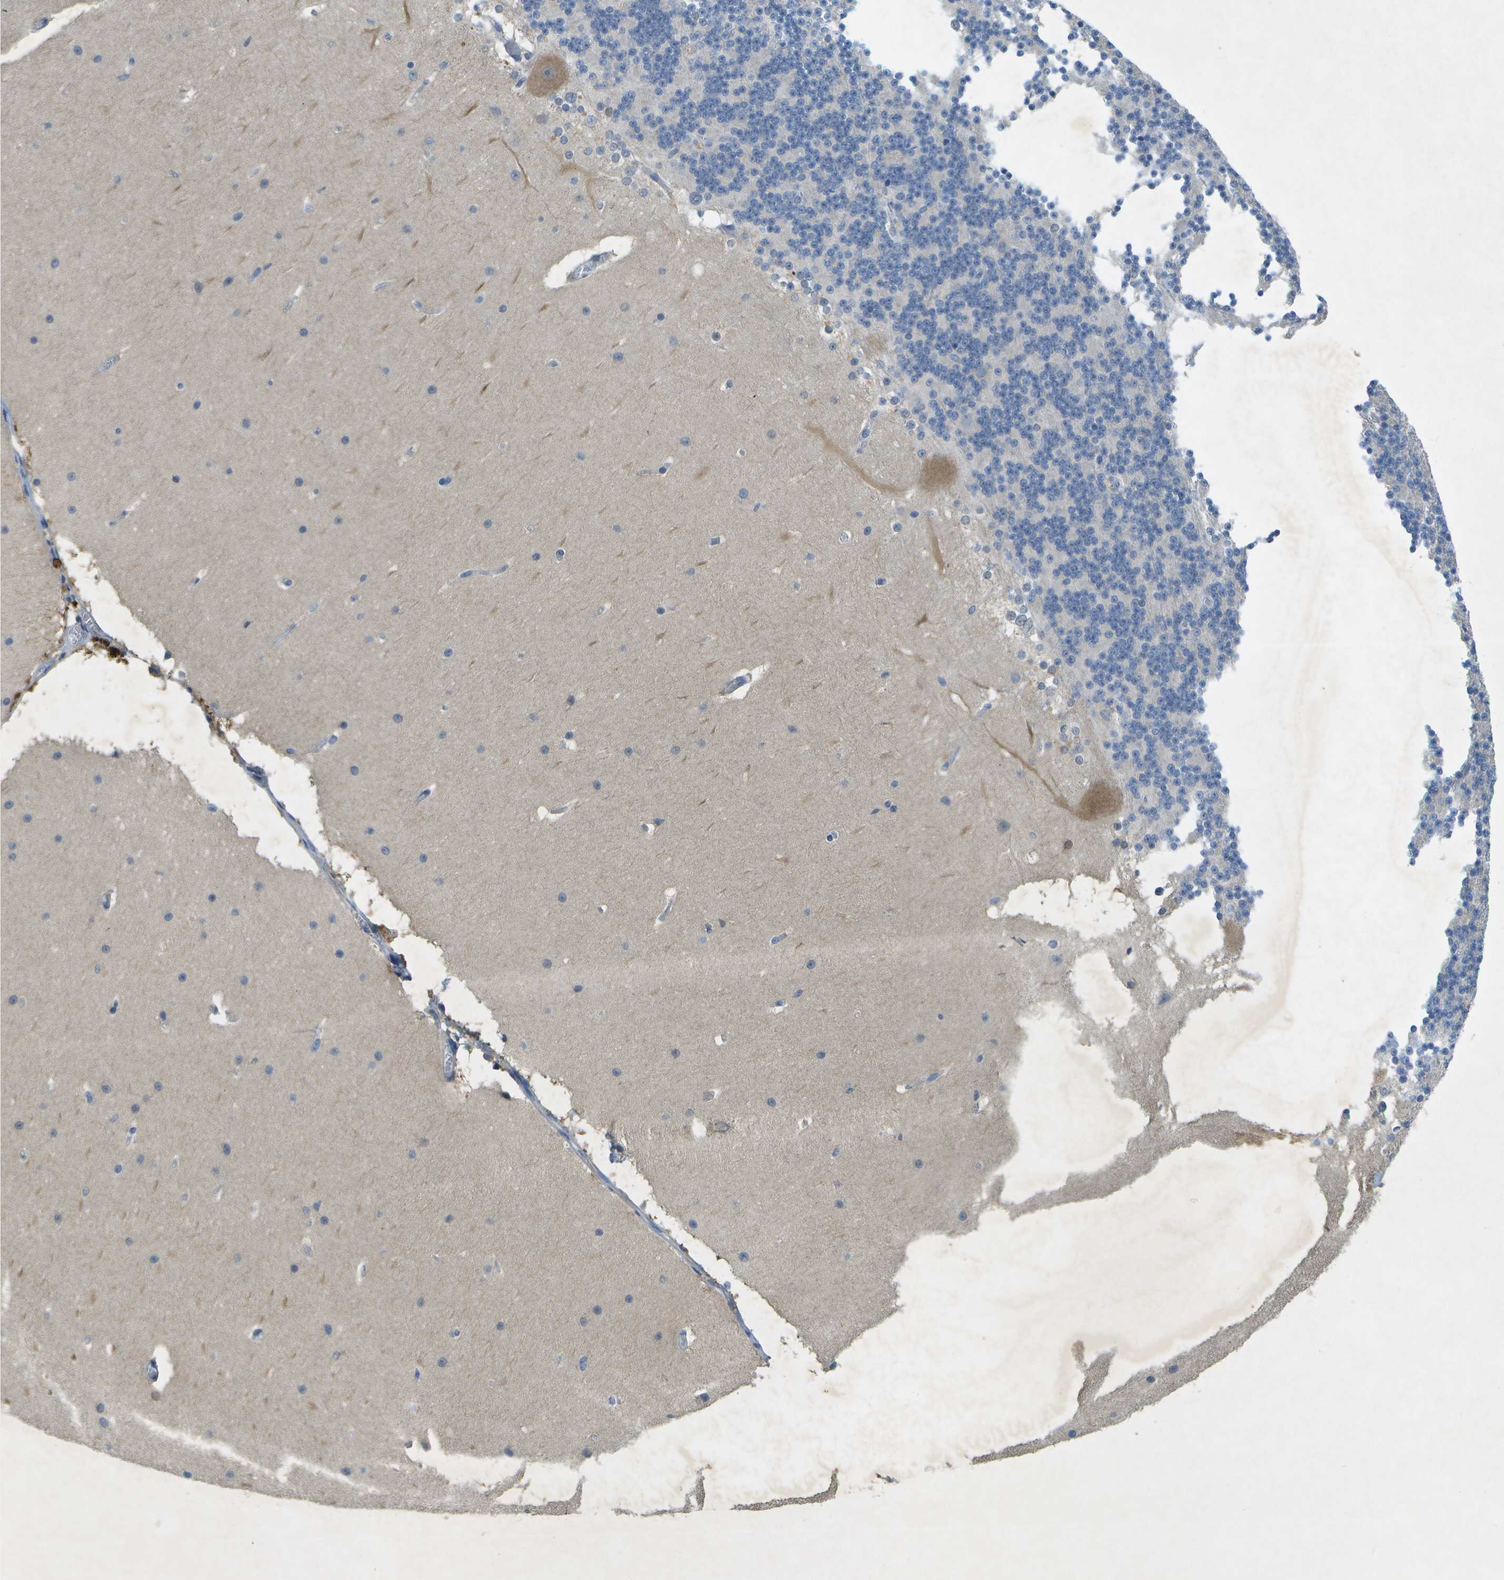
{"staining": {"intensity": "weak", "quantity": "<25%", "location": "cytoplasmic/membranous"}, "tissue": "cerebellum", "cell_type": "Cells in granular layer", "image_type": "normal", "snomed": [{"axis": "morphology", "description": "Normal tissue, NOS"}, {"axis": "topography", "description": "Cerebellum"}], "caption": "High power microscopy micrograph of an IHC histopathology image of benign cerebellum, revealing no significant positivity in cells in granular layer.", "gene": "WNK2", "patient": {"sex": "female", "age": 19}}